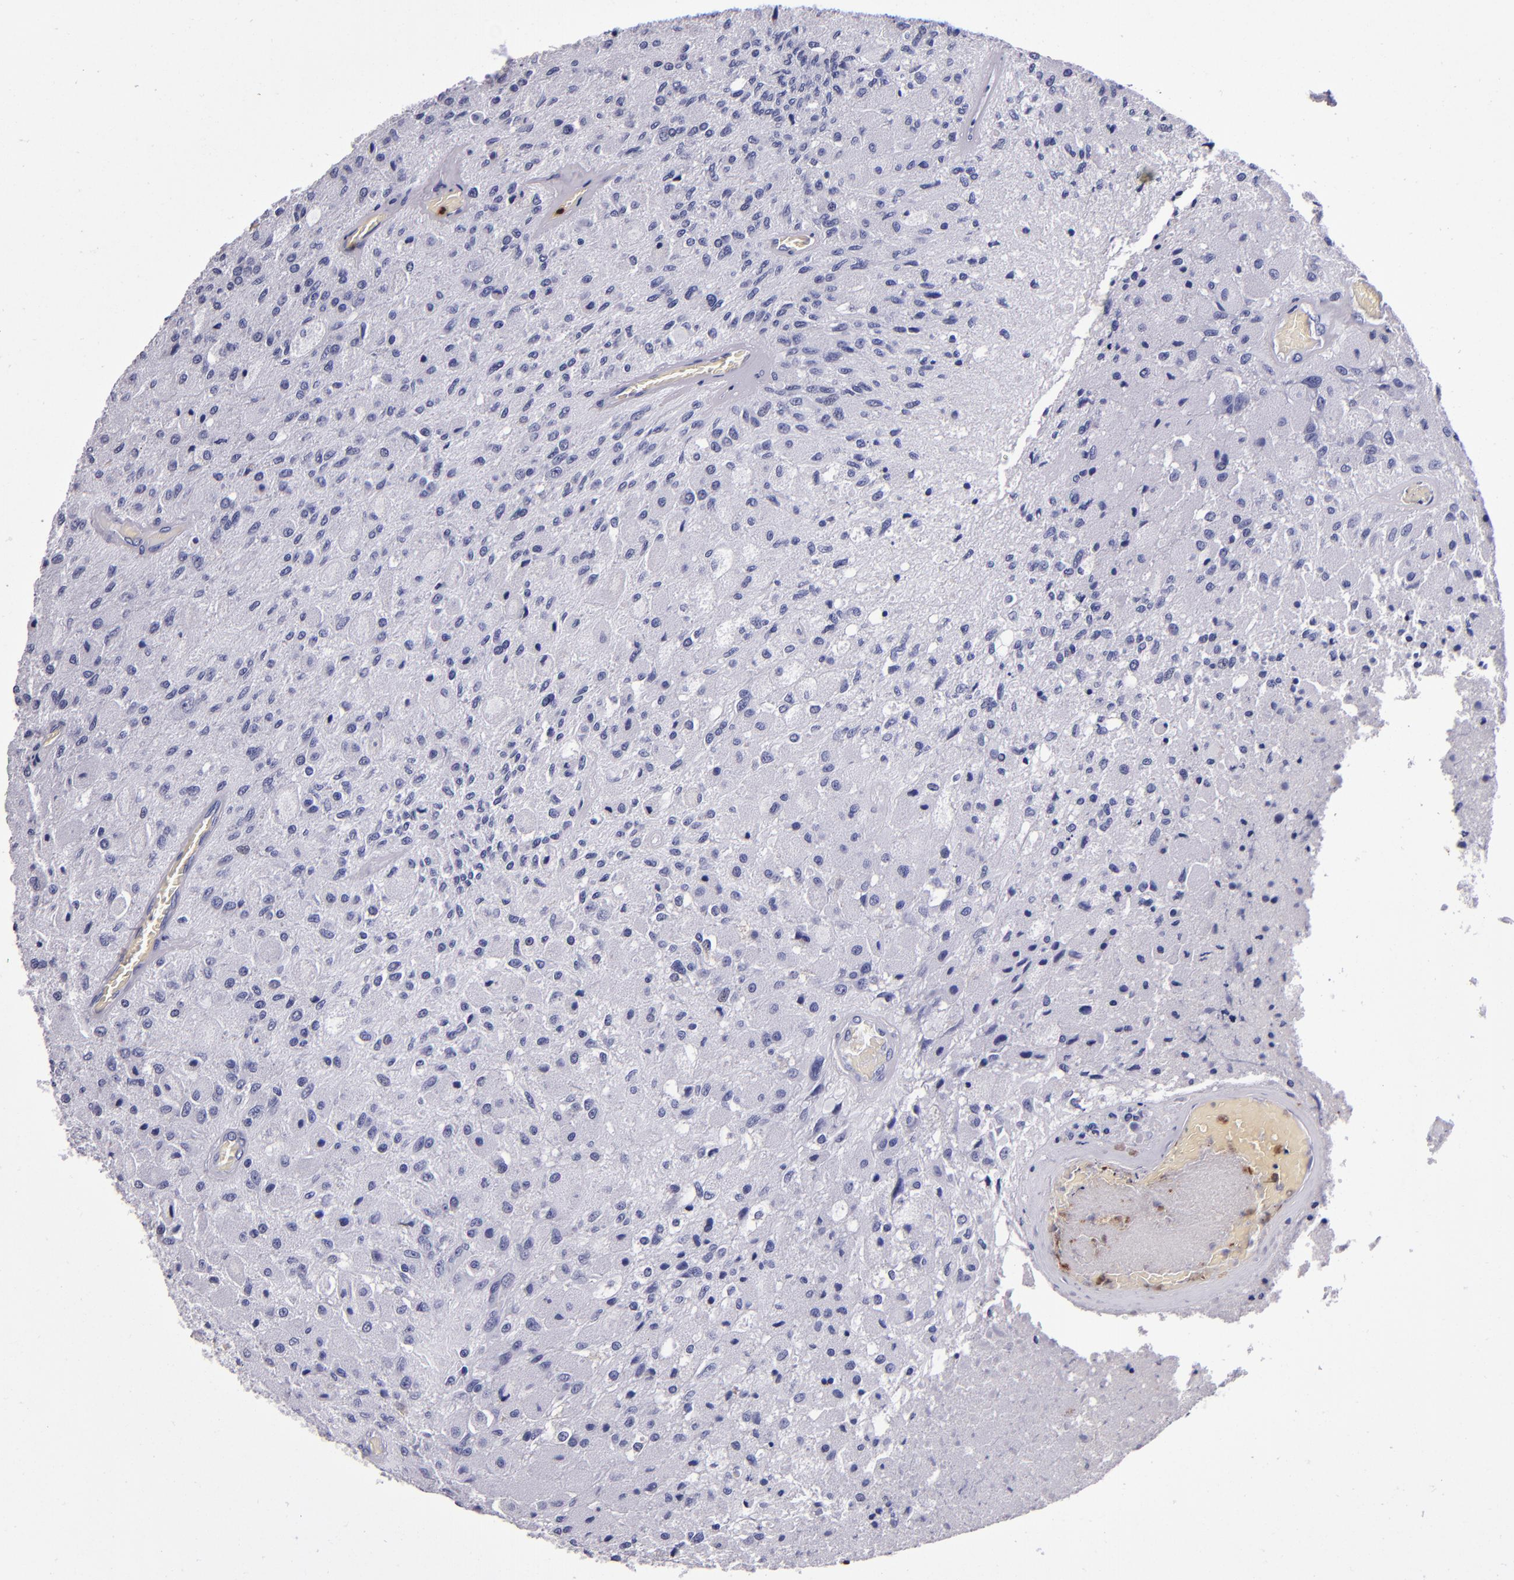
{"staining": {"intensity": "negative", "quantity": "none", "location": "none"}, "tissue": "glioma", "cell_type": "Tumor cells", "image_type": "cancer", "snomed": [{"axis": "morphology", "description": "Normal tissue, NOS"}, {"axis": "morphology", "description": "Glioma, malignant, High grade"}, {"axis": "topography", "description": "Cerebral cortex"}], "caption": "High power microscopy image of an immunohistochemistry histopathology image of high-grade glioma (malignant), revealing no significant positivity in tumor cells.", "gene": "S100A8", "patient": {"sex": "male", "age": 77}}